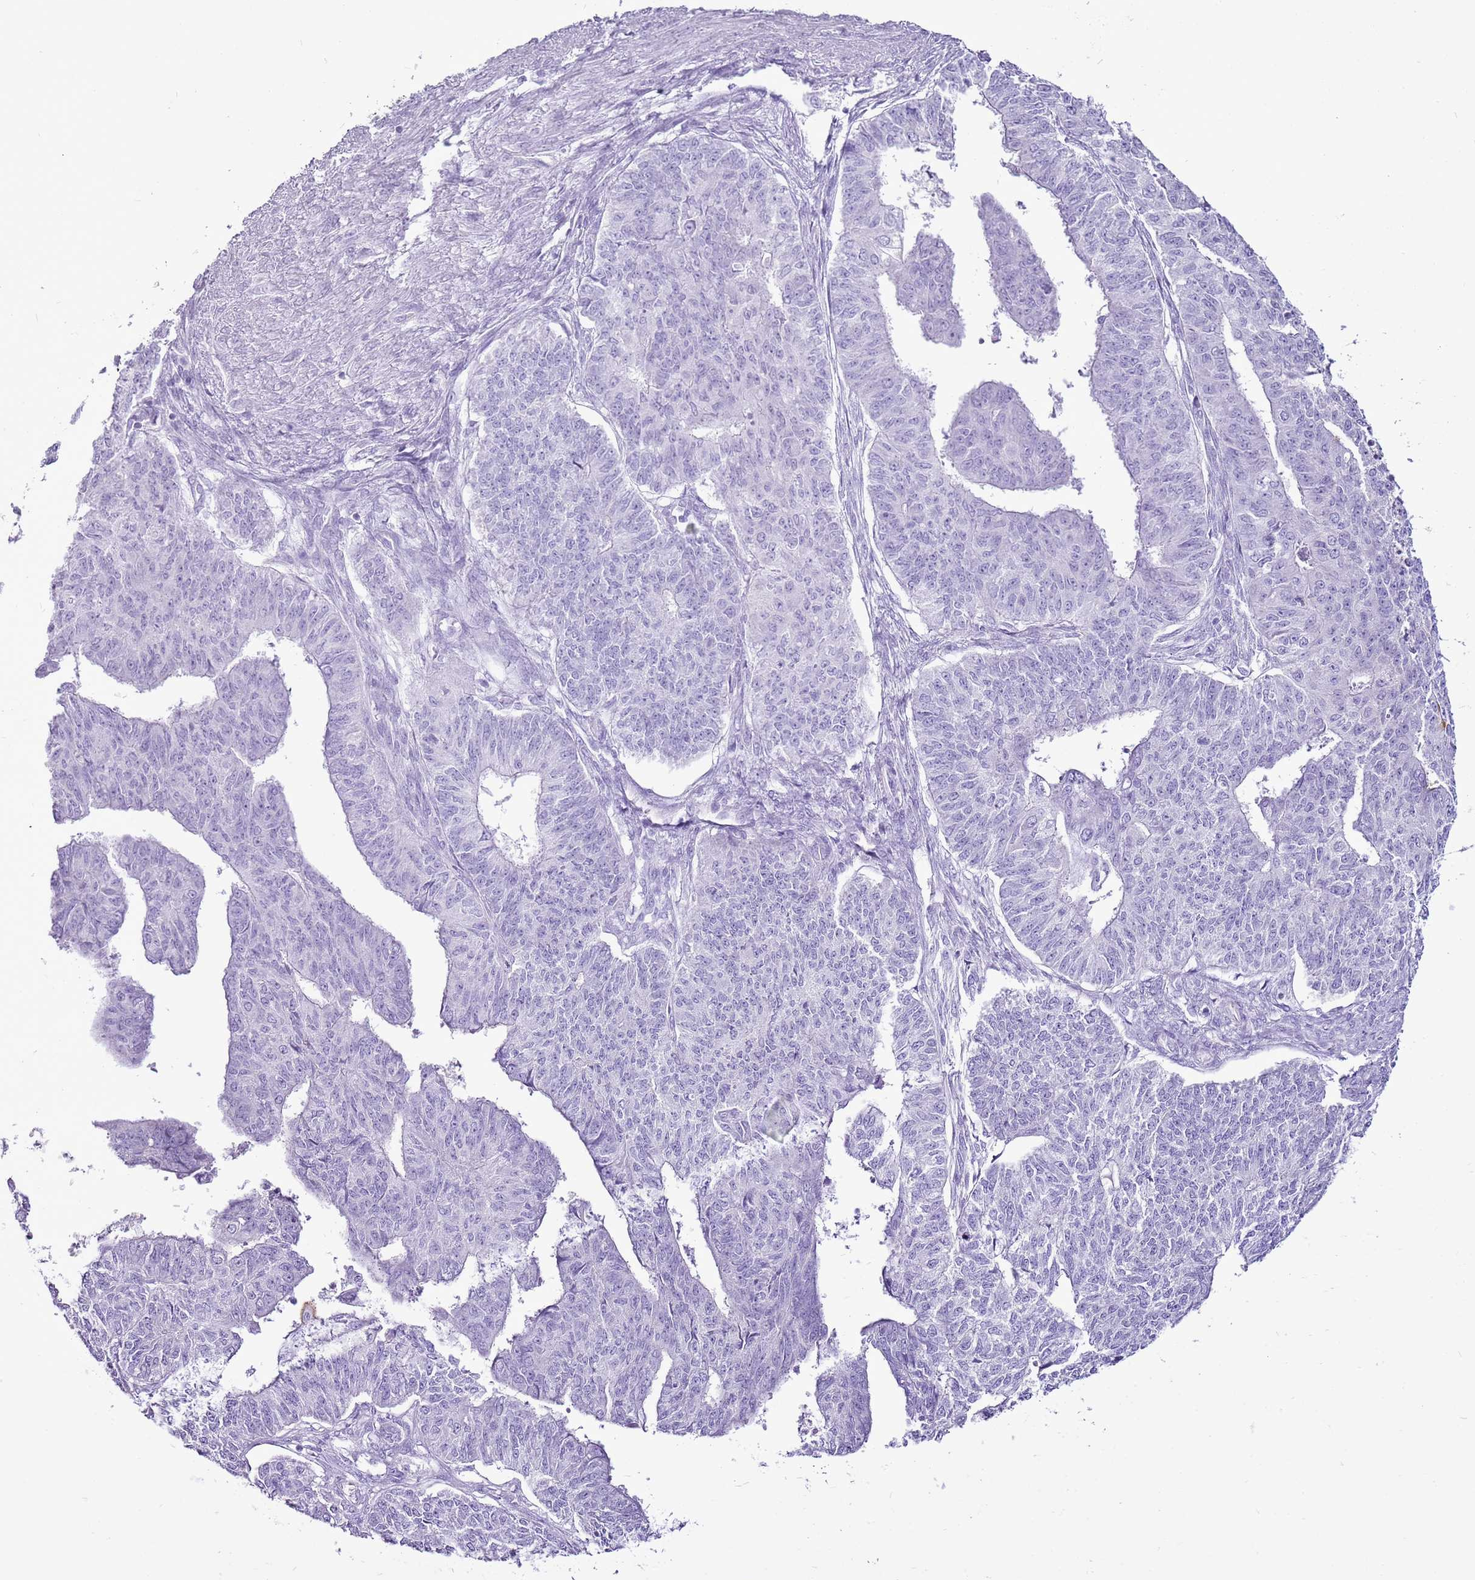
{"staining": {"intensity": "negative", "quantity": "none", "location": "none"}, "tissue": "endometrial cancer", "cell_type": "Tumor cells", "image_type": "cancer", "snomed": [{"axis": "morphology", "description": "Adenocarcinoma, NOS"}, {"axis": "topography", "description": "Endometrium"}], "caption": "A high-resolution image shows immunohistochemistry (IHC) staining of endometrial cancer (adenocarcinoma), which exhibits no significant positivity in tumor cells.", "gene": "CNFN", "patient": {"sex": "female", "age": 32}}